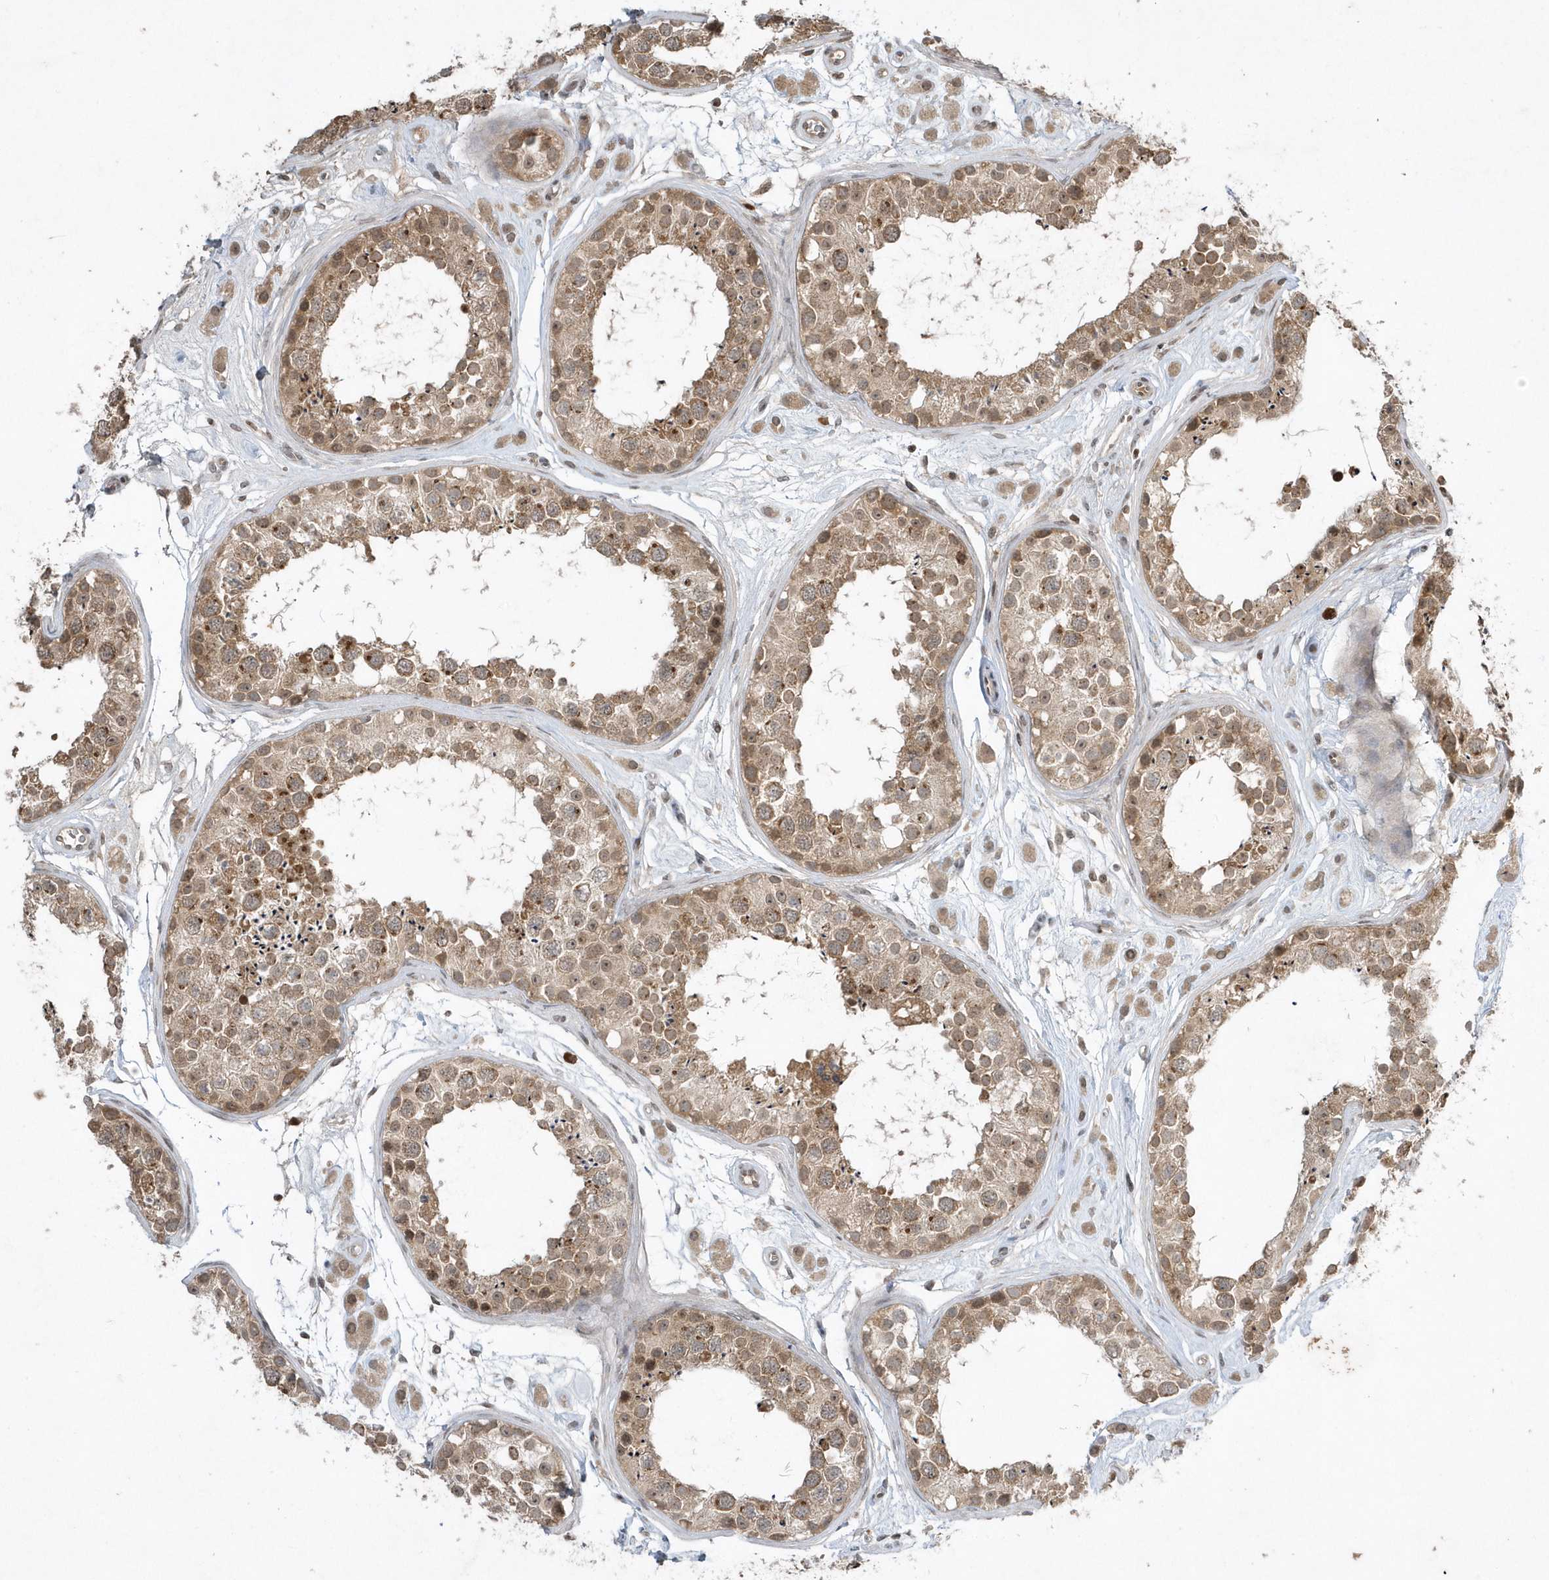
{"staining": {"intensity": "moderate", "quantity": ">75%", "location": "cytoplasmic/membranous"}, "tissue": "testis", "cell_type": "Cells in seminiferous ducts", "image_type": "normal", "snomed": [{"axis": "morphology", "description": "Normal tissue, NOS"}, {"axis": "topography", "description": "Testis"}], "caption": "Testis was stained to show a protein in brown. There is medium levels of moderate cytoplasmic/membranous expression in approximately >75% of cells in seminiferous ducts. The staining was performed using DAB to visualize the protein expression in brown, while the nuclei were stained in blue with hematoxylin (Magnification: 20x).", "gene": "EIF2B1", "patient": {"sex": "male", "age": 25}}